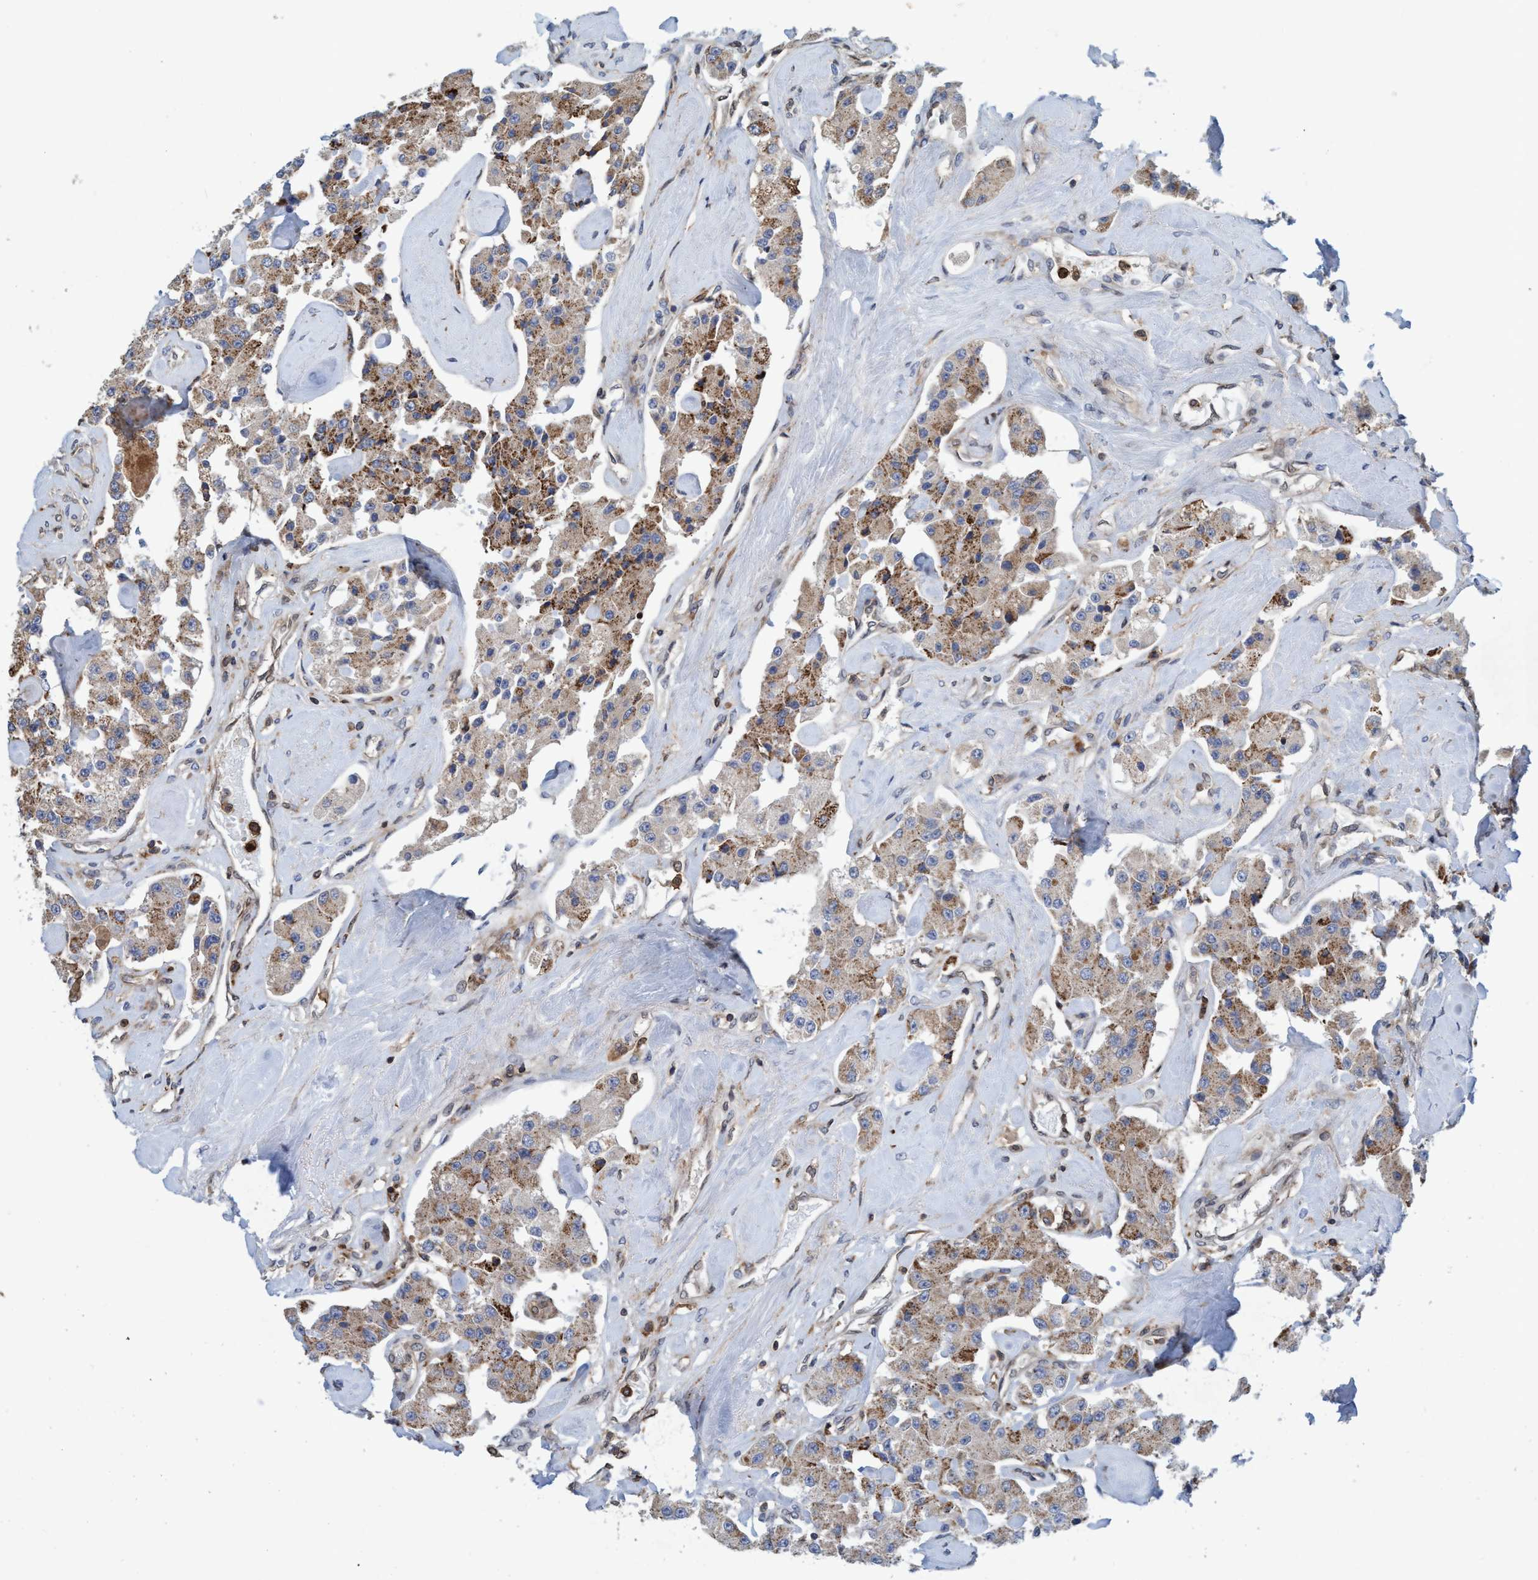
{"staining": {"intensity": "moderate", "quantity": "25%-75%", "location": "cytoplasmic/membranous"}, "tissue": "carcinoid", "cell_type": "Tumor cells", "image_type": "cancer", "snomed": [{"axis": "morphology", "description": "Carcinoid, malignant, NOS"}, {"axis": "topography", "description": "Pancreas"}], "caption": "This is a histology image of immunohistochemistry (IHC) staining of carcinoid, which shows moderate staining in the cytoplasmic/membranous of tumor cells.", "gene": "SLC16A3", "patient": {"sex": "male", "age": 41}}